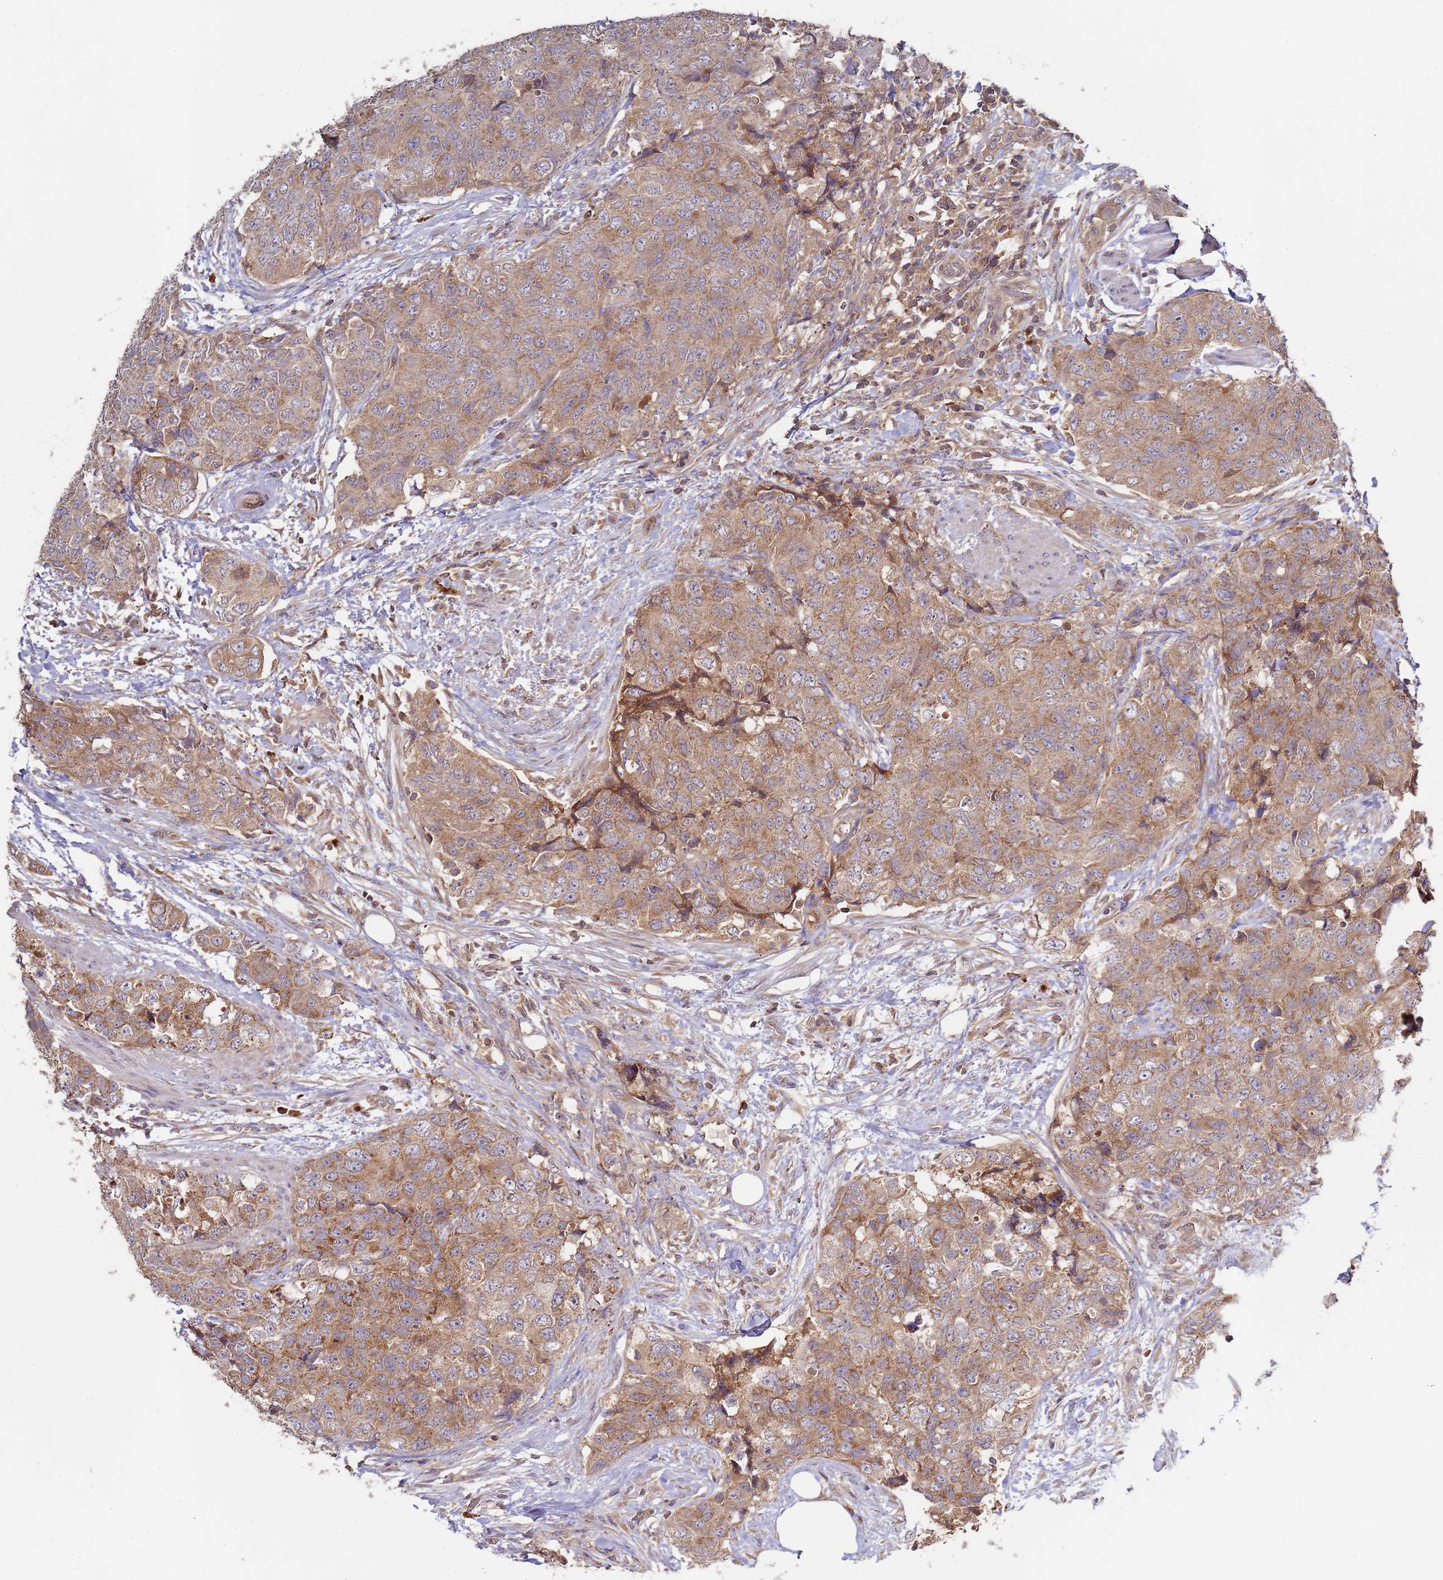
{"staining": {"intensity": "moderate", "quantity": ">75%", "location": "cytoplasmic/membranous"}, "tissue": "urothelial cancer", "cell_type": "Tumor cells", "image_type": "cancer", "snomed": [{"axis": "morphology", "description": "Urothelial carcinoma, High grade"}, {"axis": "topography", "description": "Urinary bladder"}], "caption": "Urothelial cancer stained with immunohistochemistry shows moderate cytoplasmic/membranous expression in about >75% of tumor cells.", "gene": "OR5A2", "patient": {"sex": "female", "age": 78}}